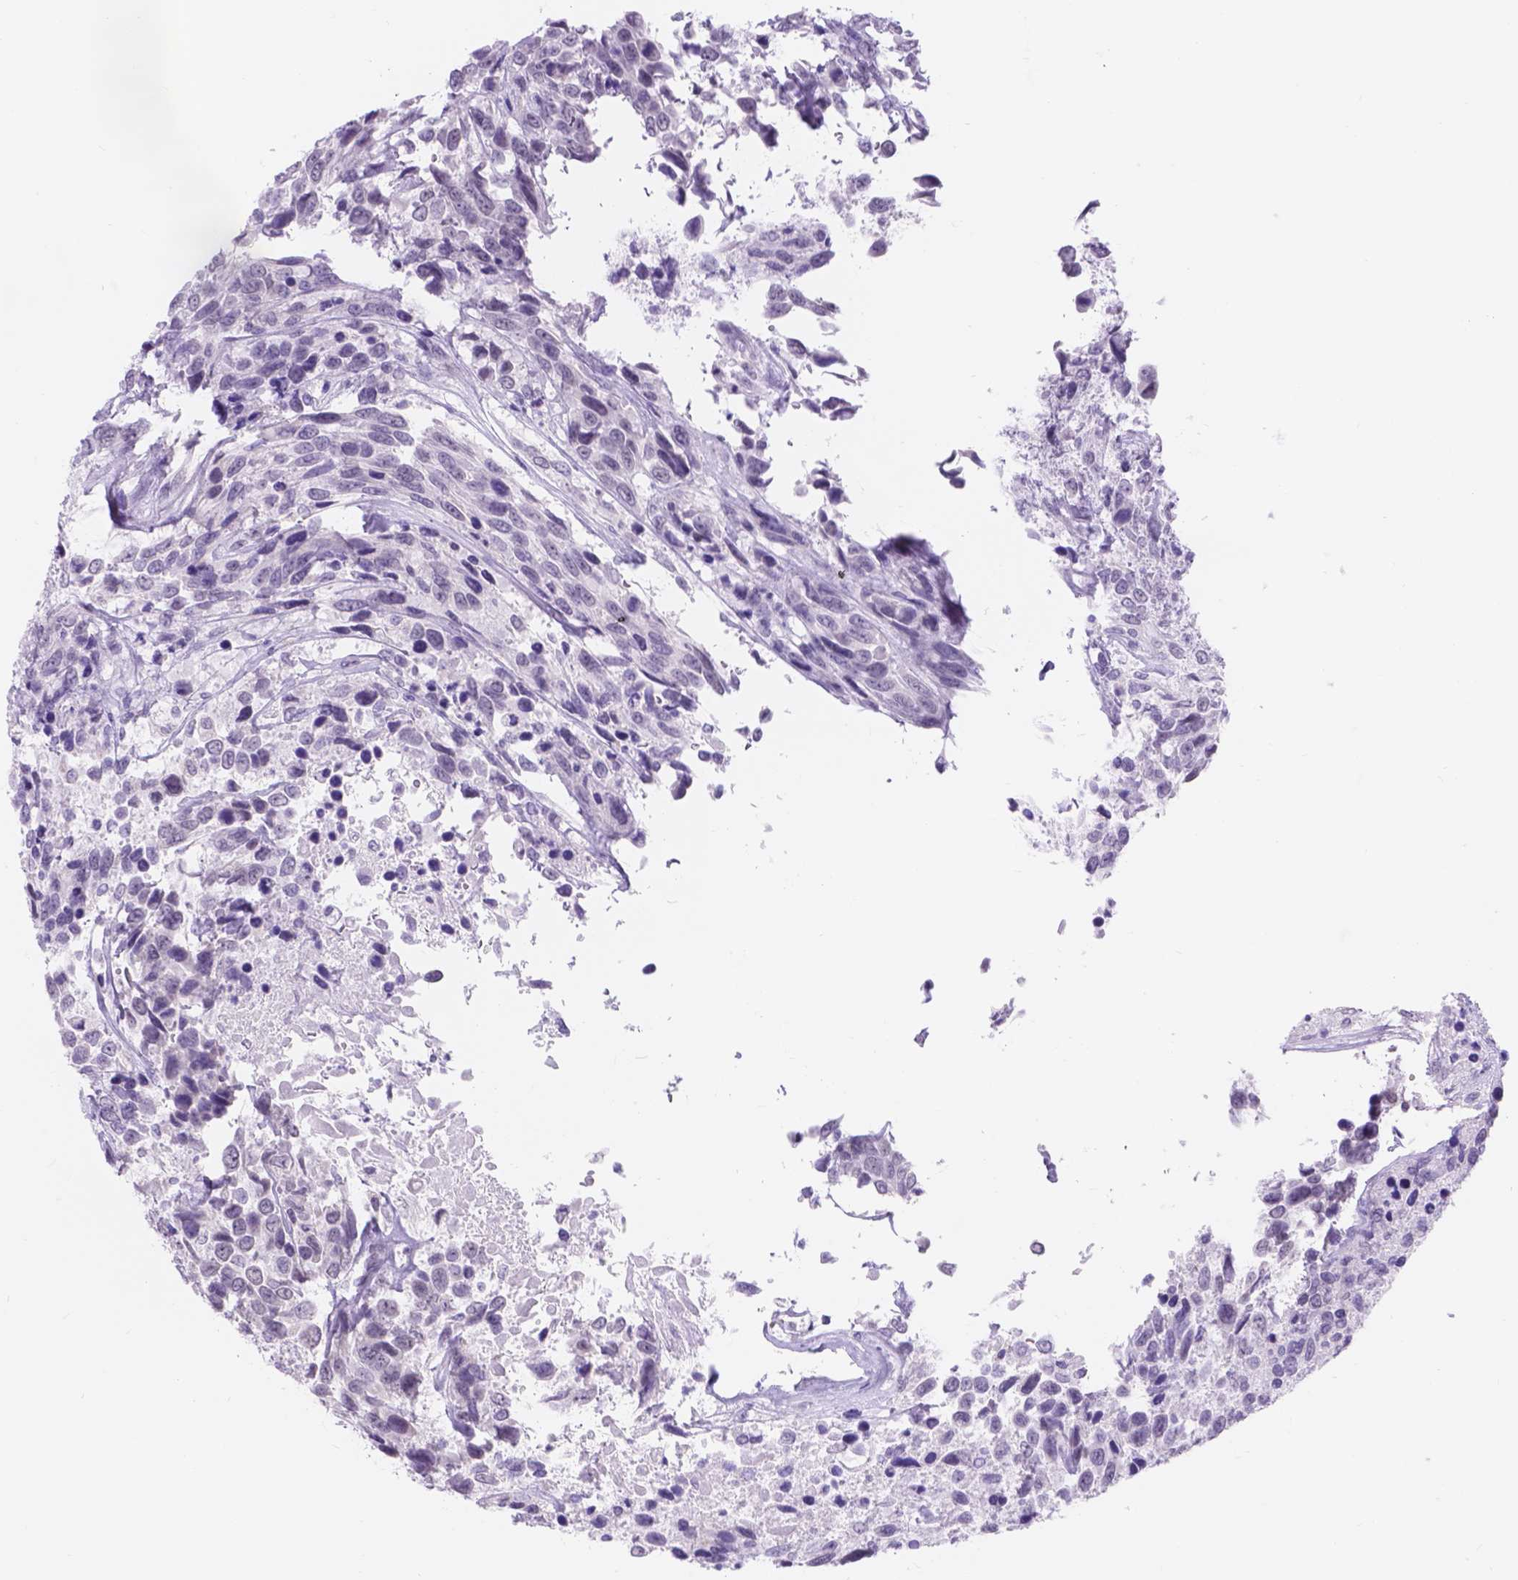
{"staining": {"intensity": "negative", "quantity": "none", "location": "none"}, "tissue": "urothelial cancer", "cell_type": "Tumor cells", "image_type": "cancer", "snomed": [{"axis": "morphology", "description": "Urothelial carcinoma, High grade"}, {"axis": "topography", "description": "Urinary bladder"}], "caption": "DAB (3,3'-diaminobenzidine) immunohistochemical staining of human urothelial cancer exhibits no significant positivity in tumor cells.", "gene": "DCC", "patient": {"sex": "female", "age": 70}}